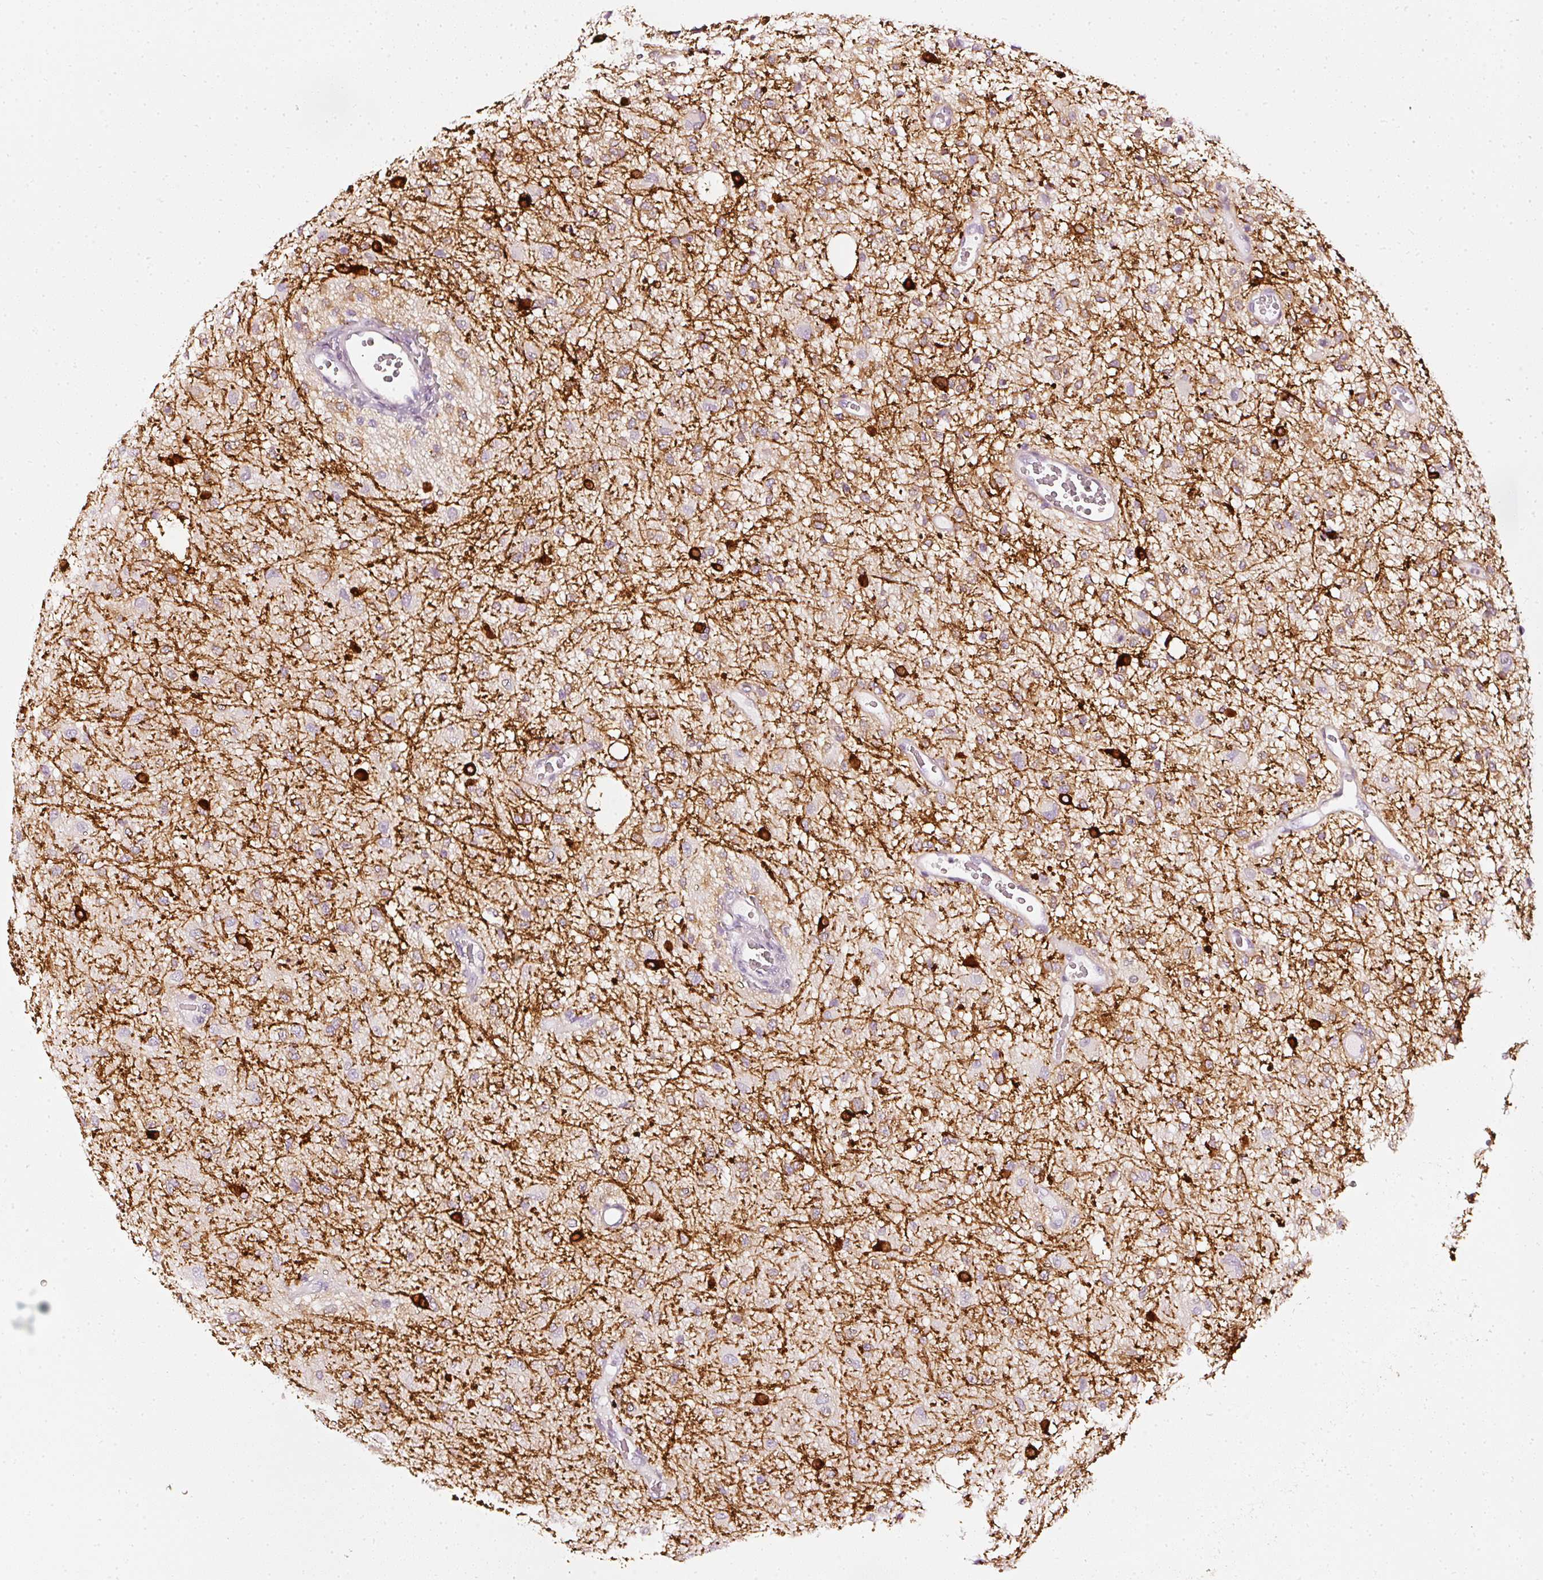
{"staining": {"intensity": "strong", "quantity": "25%-75%", "location": "cytoplasmic/membranous"}, "tissue": "glioma", "cell_type": "Tumor cells", "image_type": "cancer", "snomed": [{"axis": "morphology", "description": "Glioma, malignant, Low grade"}, {"axis": "topography", "description": "Cerebellum"}], "caption": "Human malignant glioma (low-grade) stained with a brown dye displays strong cytoplasmic/membranous positive staining in approximately 25%-75% of tumor cells.", "gene": "CNP", "patient": {"sex": "female", "age": 5}}